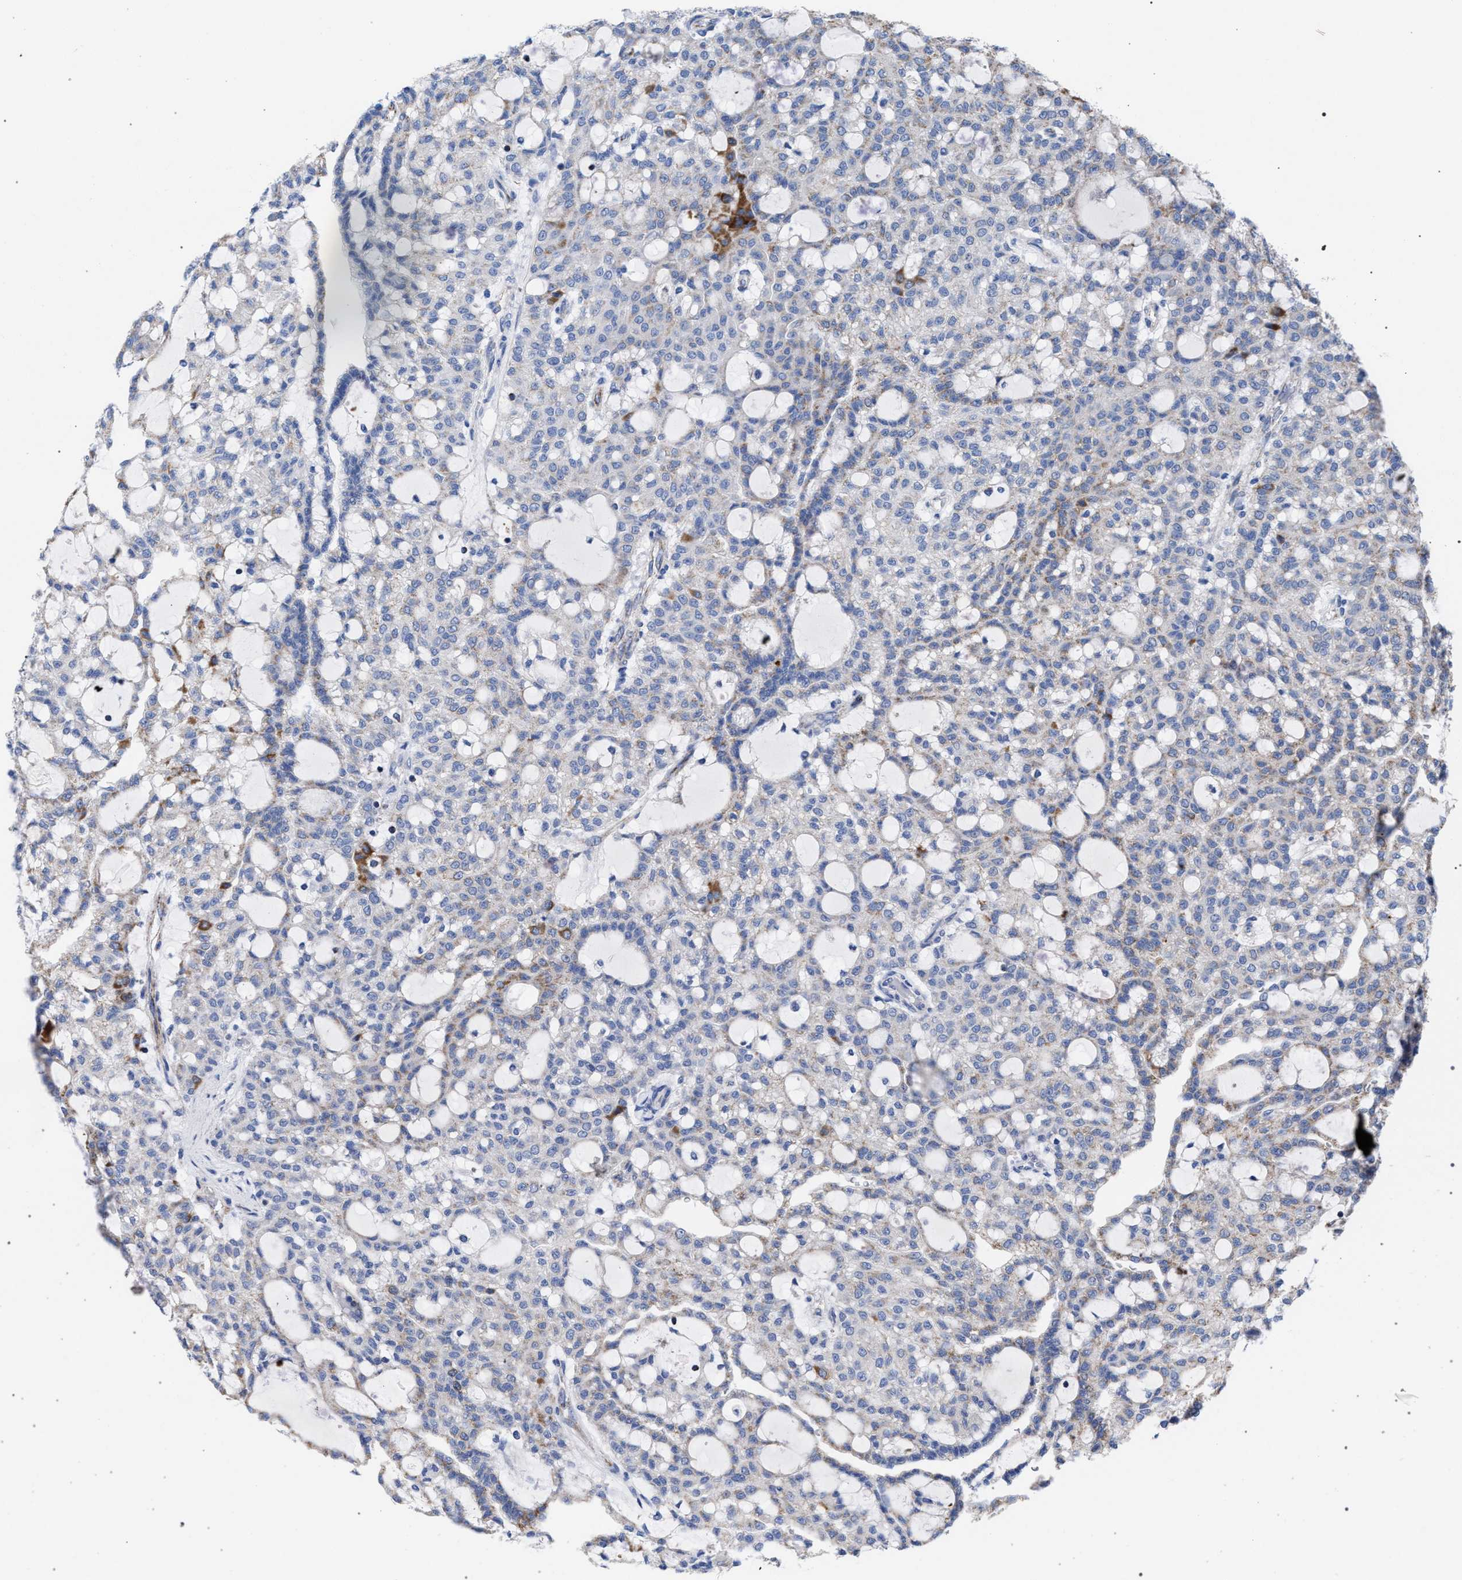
{"staining": {"intensity": "moderate", "quantity": "<25%", "location": "cytoplasmic/membranous"}, "tissue": "renal cancer", "cell_type": "Tumor cells", "image_type": "cancer", "snomed": [{"axis": "morphology", "description": "Adenocarcinoma, NOS"}, {"axis": "topography", "description": "Kidney"}], "caption": "Immunohistochemistry staining of renal adenocarcinoma, which reveals low levels of moderate cytoplasmic/membranous positivity in about <25% of tumor cells indicating moderate cytoplasmic/membranous protein positivity. The staining was performed using DAB (brown) for protein detection and nuclei were counterstained in hematoxylin (blue).", "gene": "ACADS", "patient": {"sex": "male", "age": 63}}